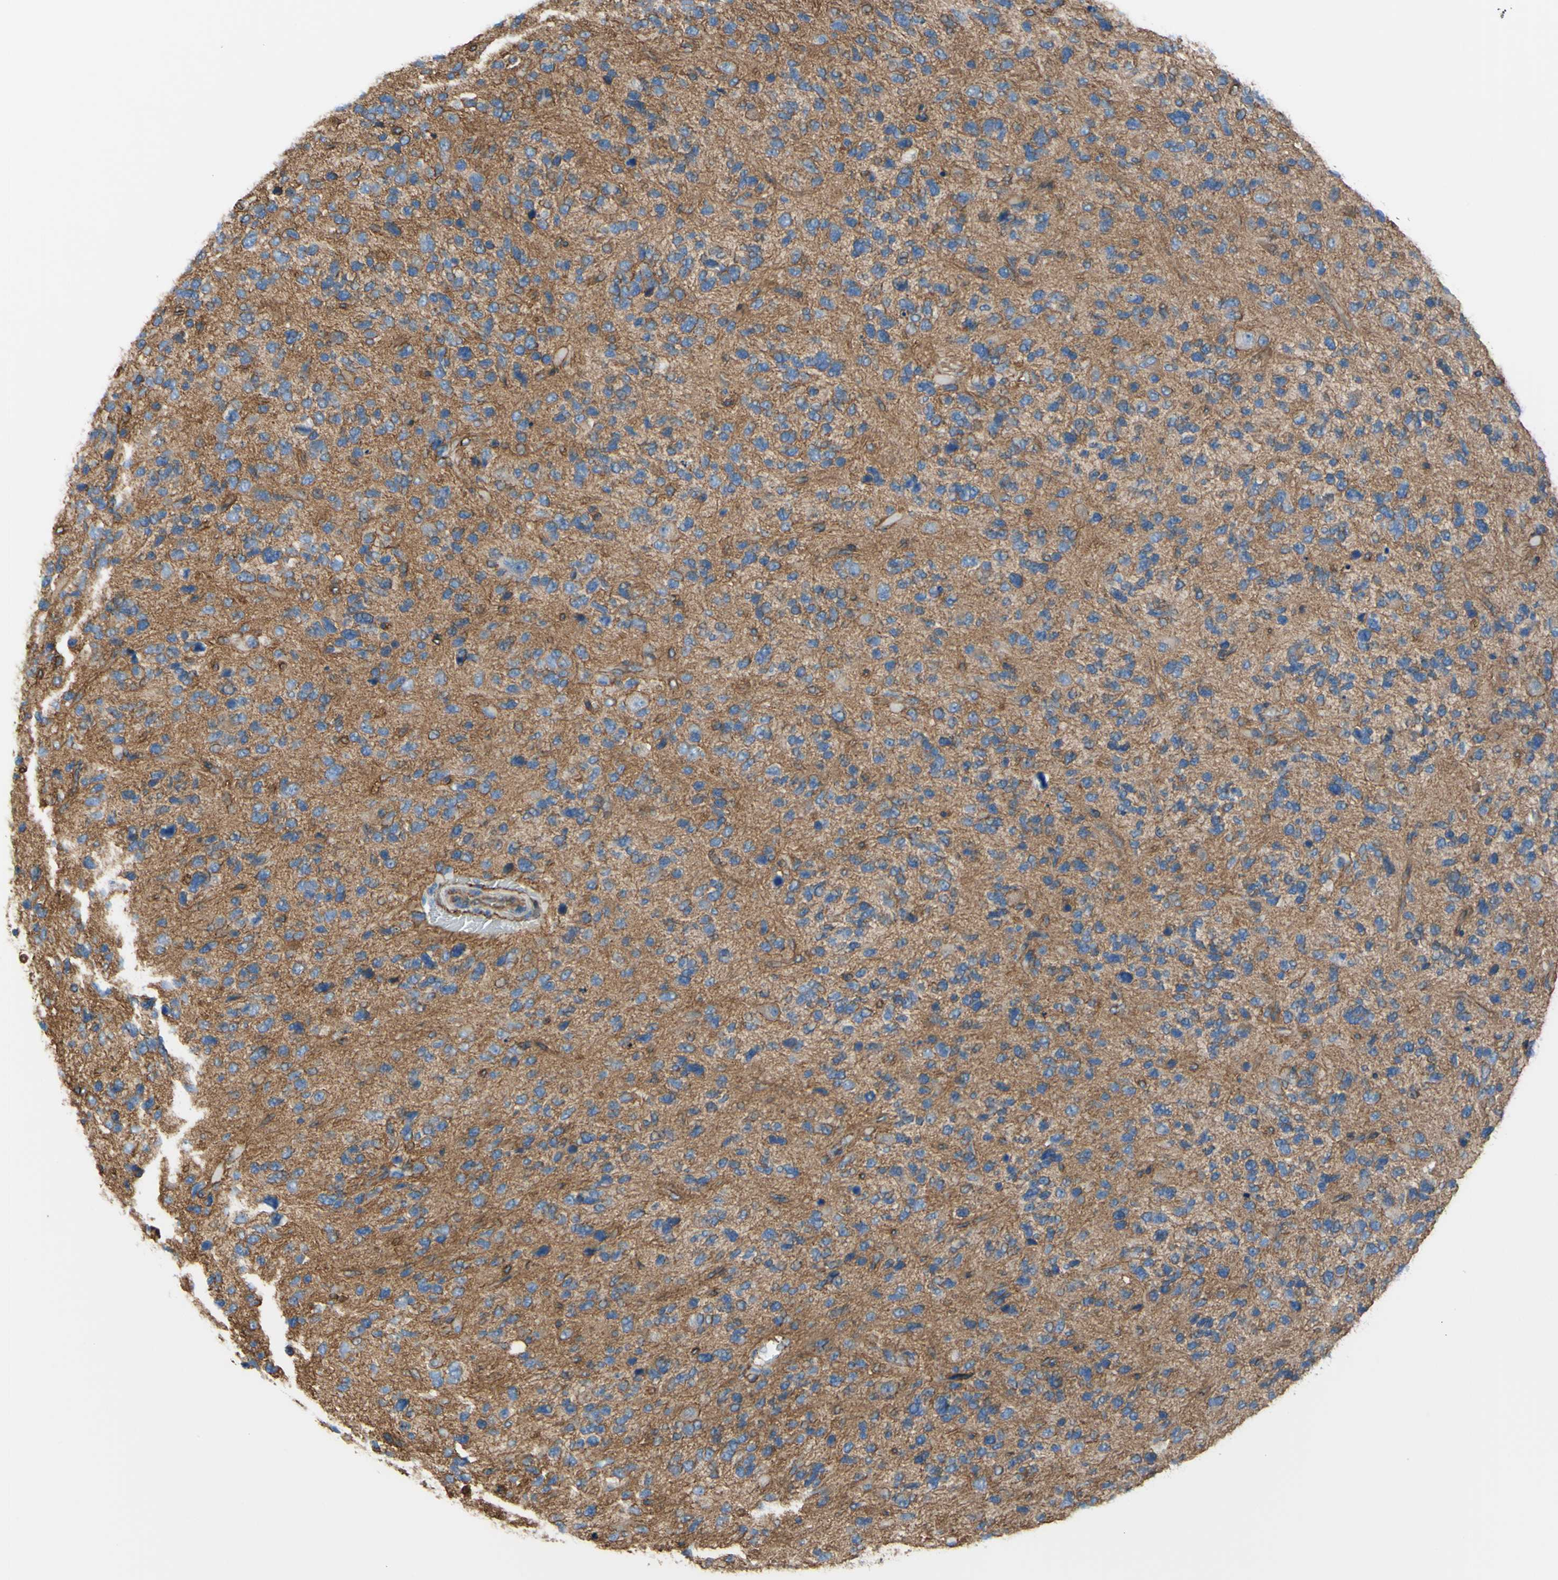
{"staining": {"intensity": "negative", "quantity": "none", "location": "none"}, "tissue": "glioma", "cell_type": "Tumor cells", "image_type": "cancer", "snomed": [{"axis": "morphology", "description": "Glioma, malignant, High grade"}, {"axis": "topography", "description": "Brain"}], "caption": "High power microscopy photomicrograph of an immunohistochemistry histopathology image of high-grade glioma (malignant), revealing no significant expression in tumor cells.", "gene": "TPBG", "patient": {"sex": "female", "age": 58}}